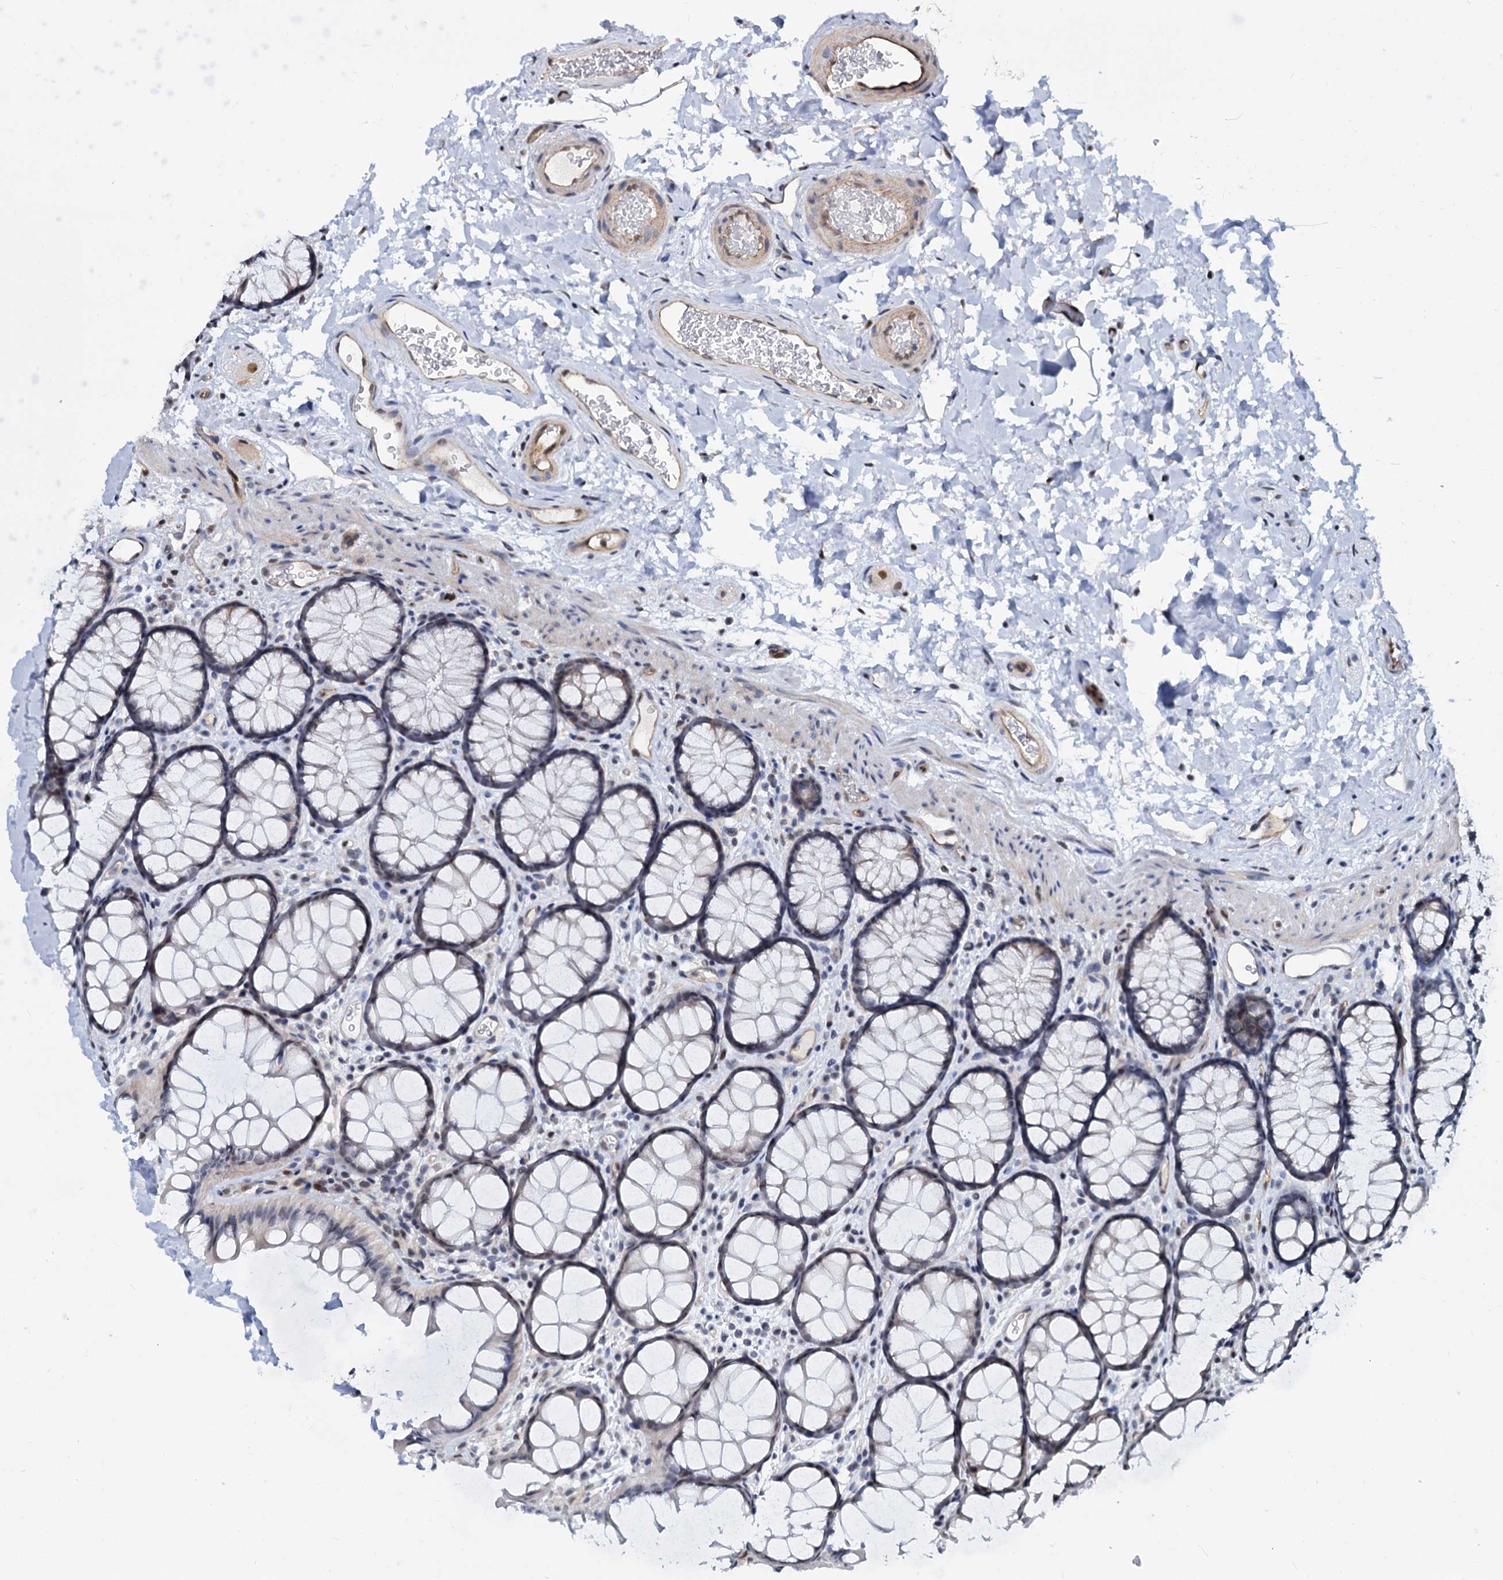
{"staining": {"intensity": "moderate", "quantity": "25%-75%", "location": "cytoplasmic/membranous,nuclear"}, "tissue": "colon", "cell_type": "Endothelial cells", "image_type": "normal", "snomed": [{"axis": "morphology", "description": "Normal tissue, NOS"}, {"axis": "topography", "description": "Colon"}], "caption": "Immunohistochemistry (DAB) staining of benign human colon shows moderate cytoplasmic/membranous,nuclear protein positivity in approximately 25%-75% of endothelial cells. Using DAB (brown) and hematoxylin (blue) stains, captured at high magnification using brightfield microscopy.", "gene": "UBLCP1", "patient": {"sex": "female", "age": 82}}